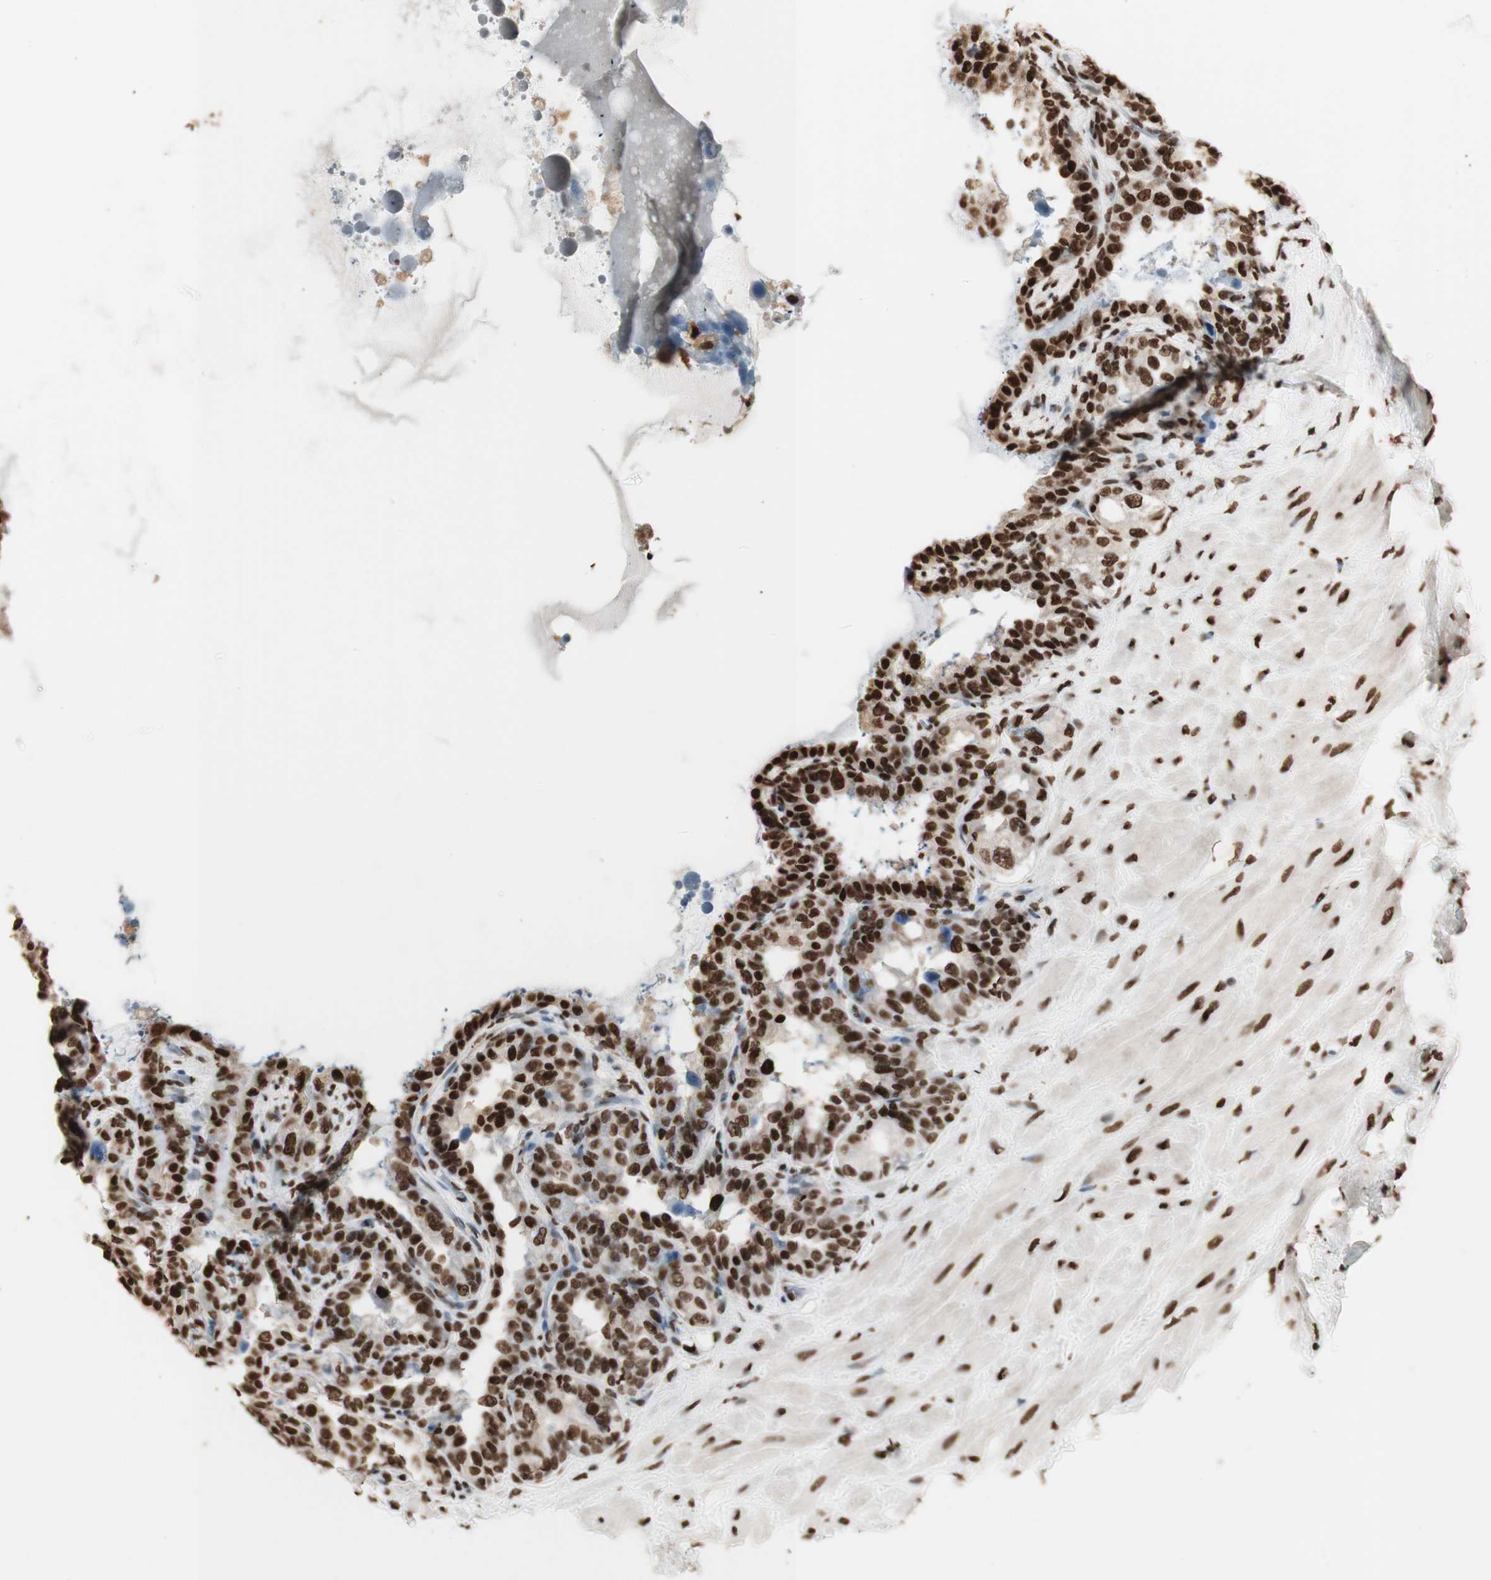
{"staining": {"intensity": "strong", "quantity": ">75%", "location": "nuclear"}, "tissue": "seminal vesicle", "cell_type": "Glandular cells", "image_type": "normal", "snomed": [{"axis": "morphology", "description": "Normal tissue, NOS"}, {"axis": "topography", "description": "Seminal veicle"}], "caption": "Seminal vesicle stained with immunohistochemistry (IHC) reveals strong nuclear expression in approximately >75% of glandular cells.", "gene": "HNRNPA2B1", "patient": {"sex": "male", "age": 68}}